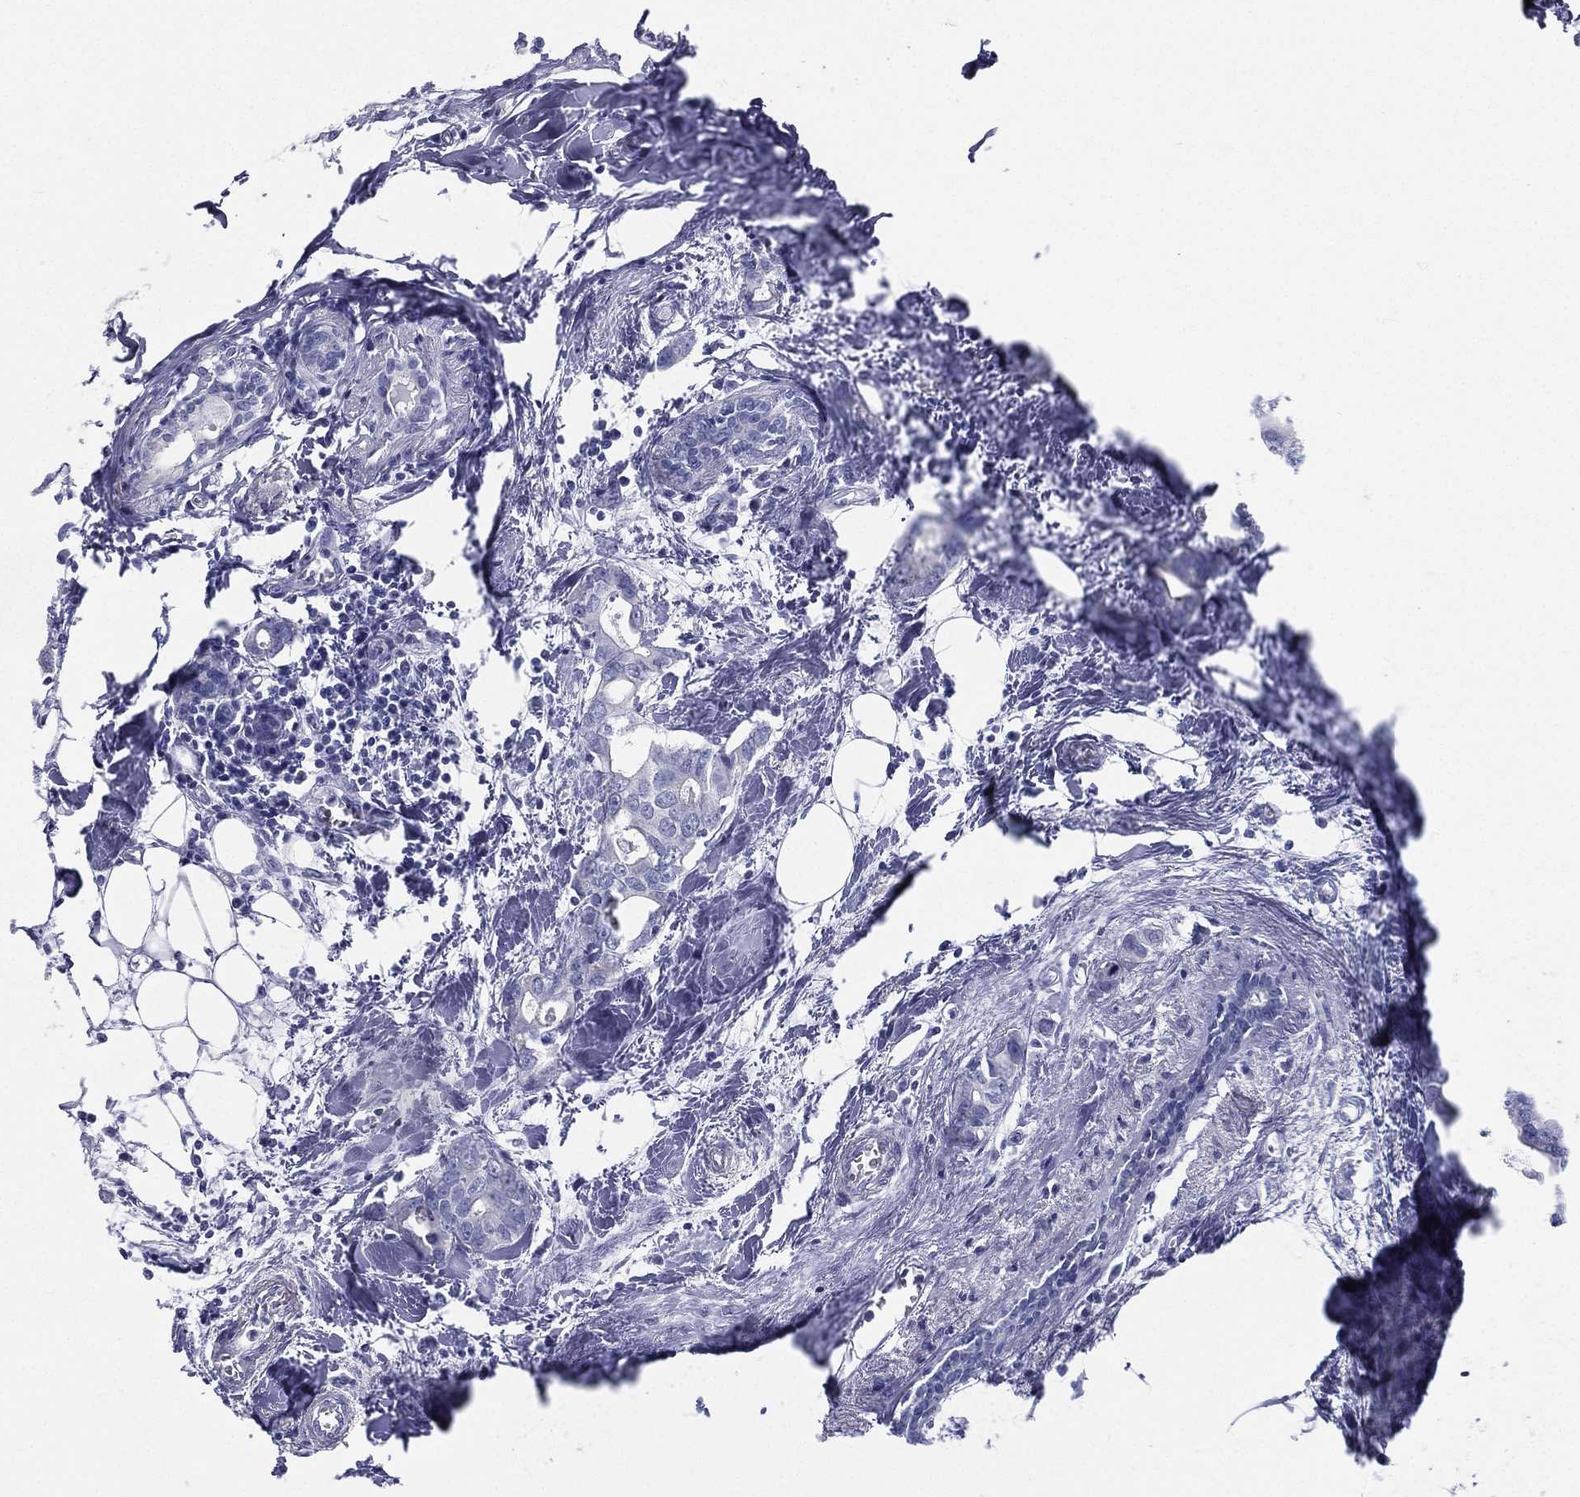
{"staining": {"intensity": "negative", "quantity": "none", "location": "none"}, "tissue": "breast cancer", "cell_type": "Tumor cells", "image_type": "cancer", "snomed": [{"axis": "morphology", "description": "Duct carcinoma"}, {"axis": "topography", "description": "Breast"}], "caption": "Tumor cells are negative for protein expression in human infiltrating ductal carcinoma (breast).", "gene": "RSPH4A", "patient": {"sex": "female", "age": 83}}